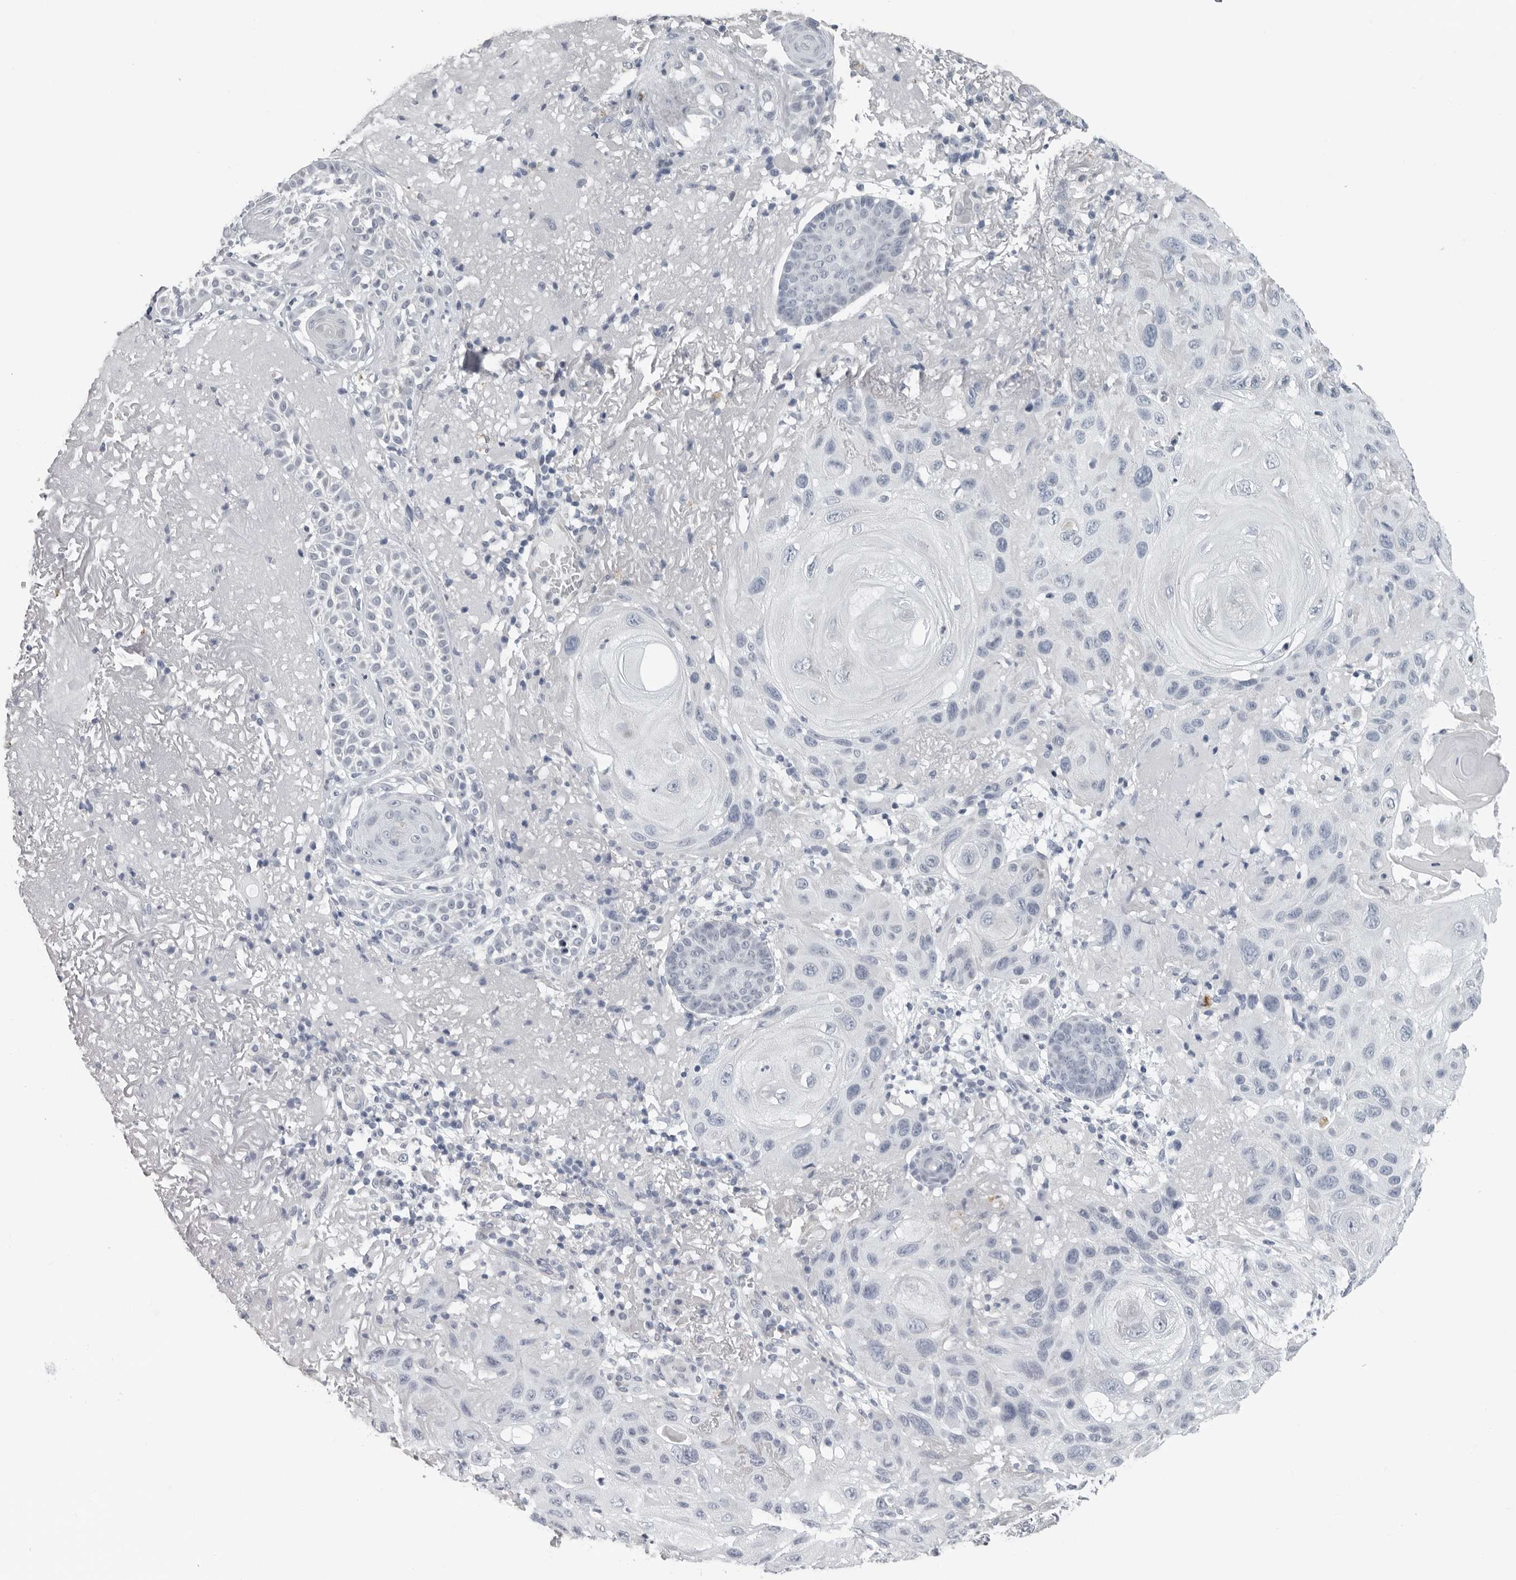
{"staining": {"intensity": "negative", "quantity": "none", "location": "none"}, "tissue": "skin cancer", "cell_type": "Tumor cells", "image_type": "cancer", "snomed": [{"axis": "morphology", "description": "Normal tissue, NOS"}, {"axis": "morphology", "description": "Squamous cell carcinoma, NOS"}, {"axis": "topography", "description": "Skin"}], "caption": "Skin cancer (squamous cell carcinoma) stained for a protein using IHC reveals no expression tumor cells.", "gene": "OPLAH", "patient": {"sex": "female", "age": 96}}